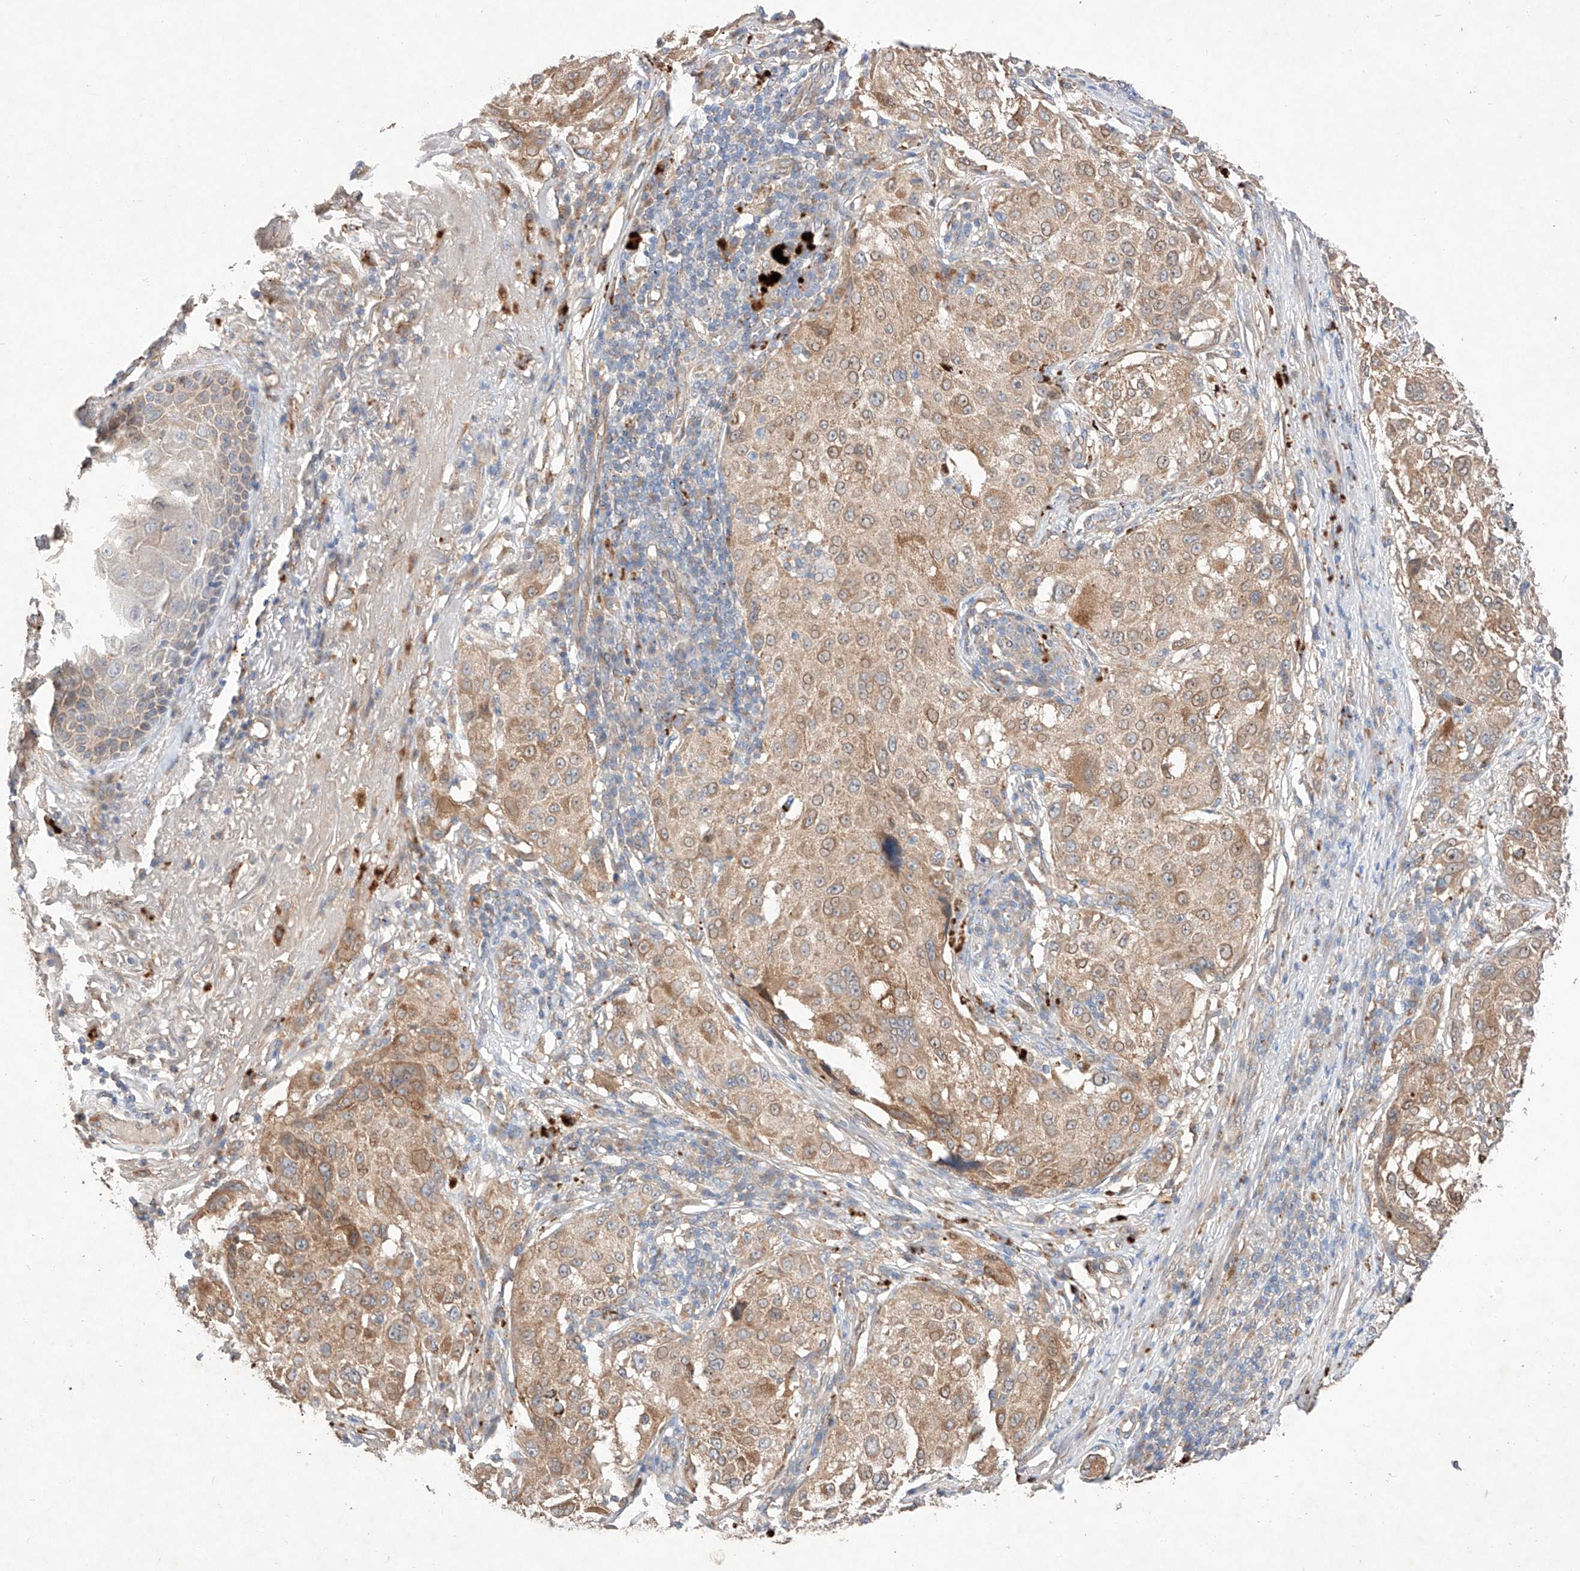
{"staining": {"intensity": "moderate", "quantity": ">75%", "location": "cytoplasmic/membranous"}, "tissue": "melanoma", "cell_type": "Tumor cells", "image_type": "cancer", "snomed": [{"axis": "morphology", "description": "Necrosis, NOS"}, {"axis": "morphology", "description": "Malignant melanoma, NOS"}, {"axis": "topography", "description": "Skin"}], "caption": "Protein analysis of melanoma tissue reveals moderate cytoplasmic/membranous expression in about >75% of tumor cells. Using DAB (3,3'-diaminobenzidine) (brown) and hematoxylin (blue) stains, captured at high magnification using brightfield microscopy.", "gene": "C6orf62", "patient": {"sex": "female", "age": 87}}